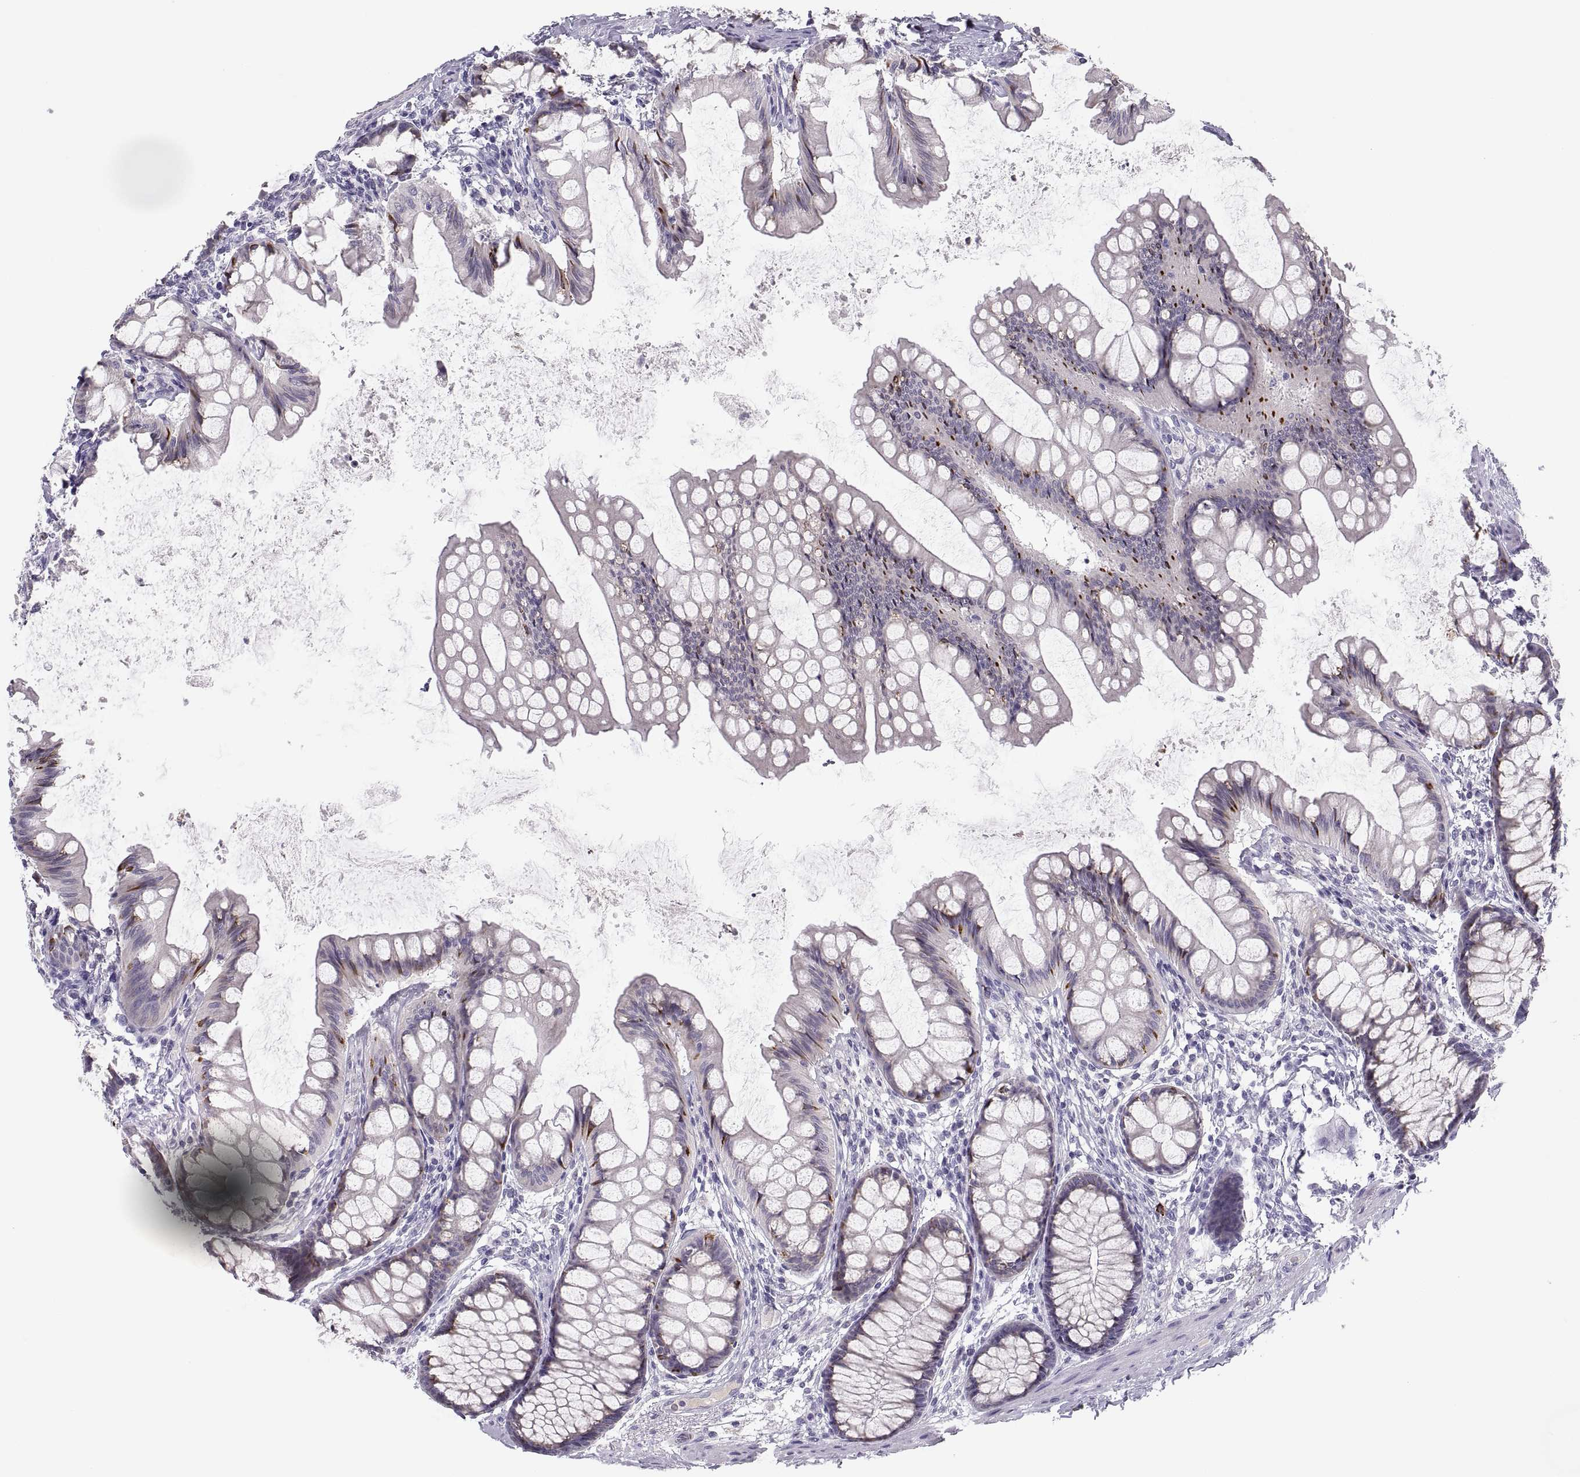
{"staining": {"intensity": "negative", "quantity": "none", "location": "none"}, "tissue": "colon", "cell_type": "Endothelial cells", "image_type": "normal", "snomed": [{"axis": "morphology", "description": "Normal tissue, NOS"}, {"axis": "topography", "description": "Colon"}], "caption": "This is an immunohistochemistry (IHC) image of benign colon. There is no positivity in endothelial cells.", "gene": "MAGEB2", "patient": {"sex": "female", "age": 65}}